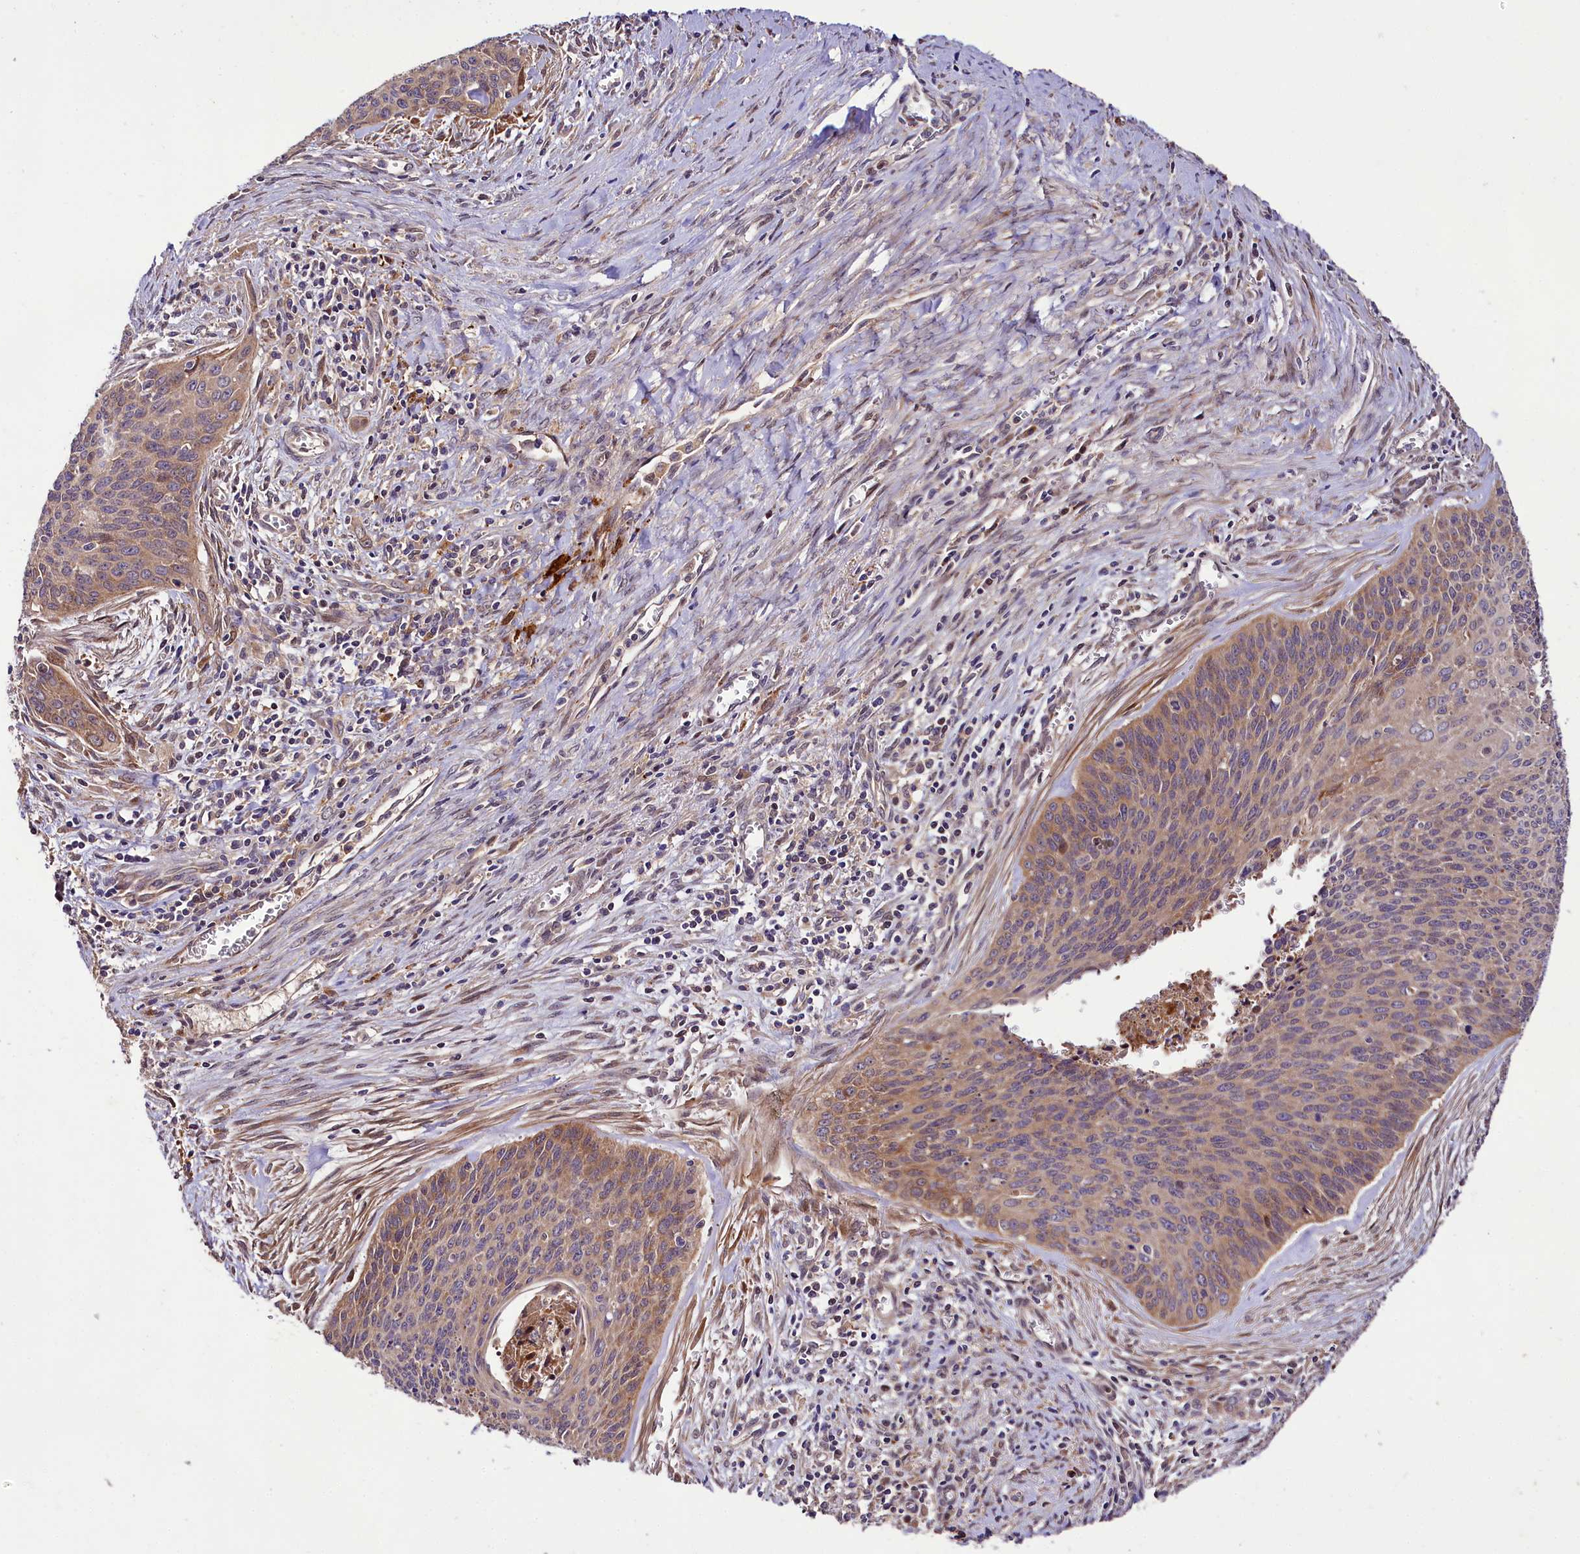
{"staining": {"intensity": "weak", "quantity": "25%-75%", "location": "cytoplasmic/membranous"}, "tissue": "cervical cancer", "cell_type": "Tumor cells", "image_type": "cancer", "snomed": [{"axis": "morphology", "description": "Squamous cell carcinoma, NOS"}, {"axis": "topography", "description": "Cervix"}], "caption": "DAB (3,3'-diaminobenzidine) immunohistochemical staining of human cervical cancer (squamous cell carcinoma) displays weak cytoplasmic/membranous protein staining in about 25%-75% of tumor cells.", "gene": "NAA25", "patient": {"sex": "female", "age": 55}}